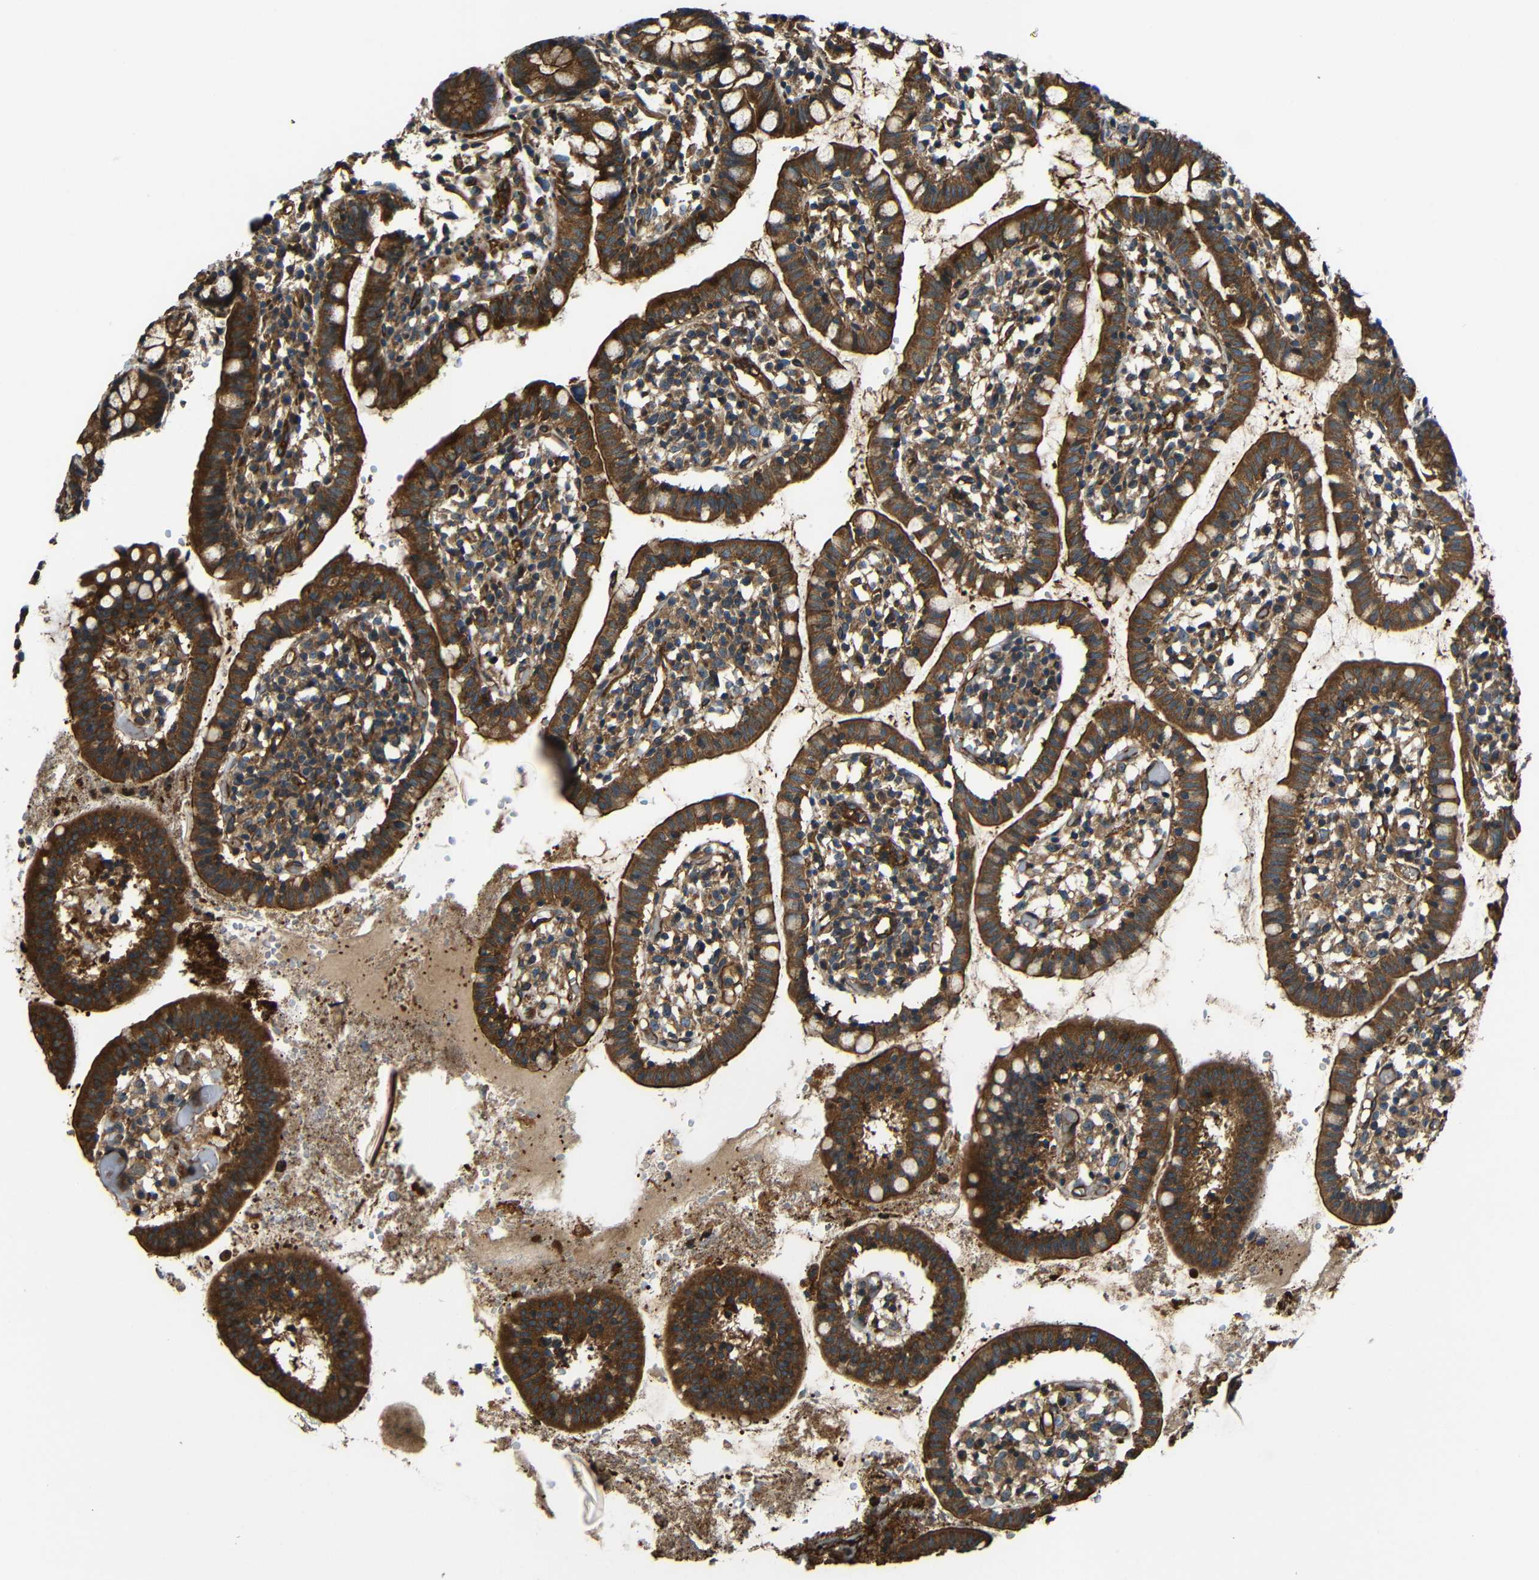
{"staining": {"intensity": "strong", "quantity": ">75%", "location": "cytoplasmic/membranous"}, "tissue": "small intestine", "cell_type": "Glandular cells", "image_type": "normal", "snomed": [{"axis": "morphology", "description": "Normal tissue, NOS"}, {"axis": "morphology", "description": "Cystadenocarcinoma, serous, Metastatic site"}, {"axis": "topography", "description": "Small intestine"}], "caption": "Immunohistochemical staining of unremarkable small intestine shows strong cytoplasmic/membranous protein positivity in approximately >75% of glandular cells.", "gene": "PTCH1", "patient": {"sex": "female", "age": 61}}